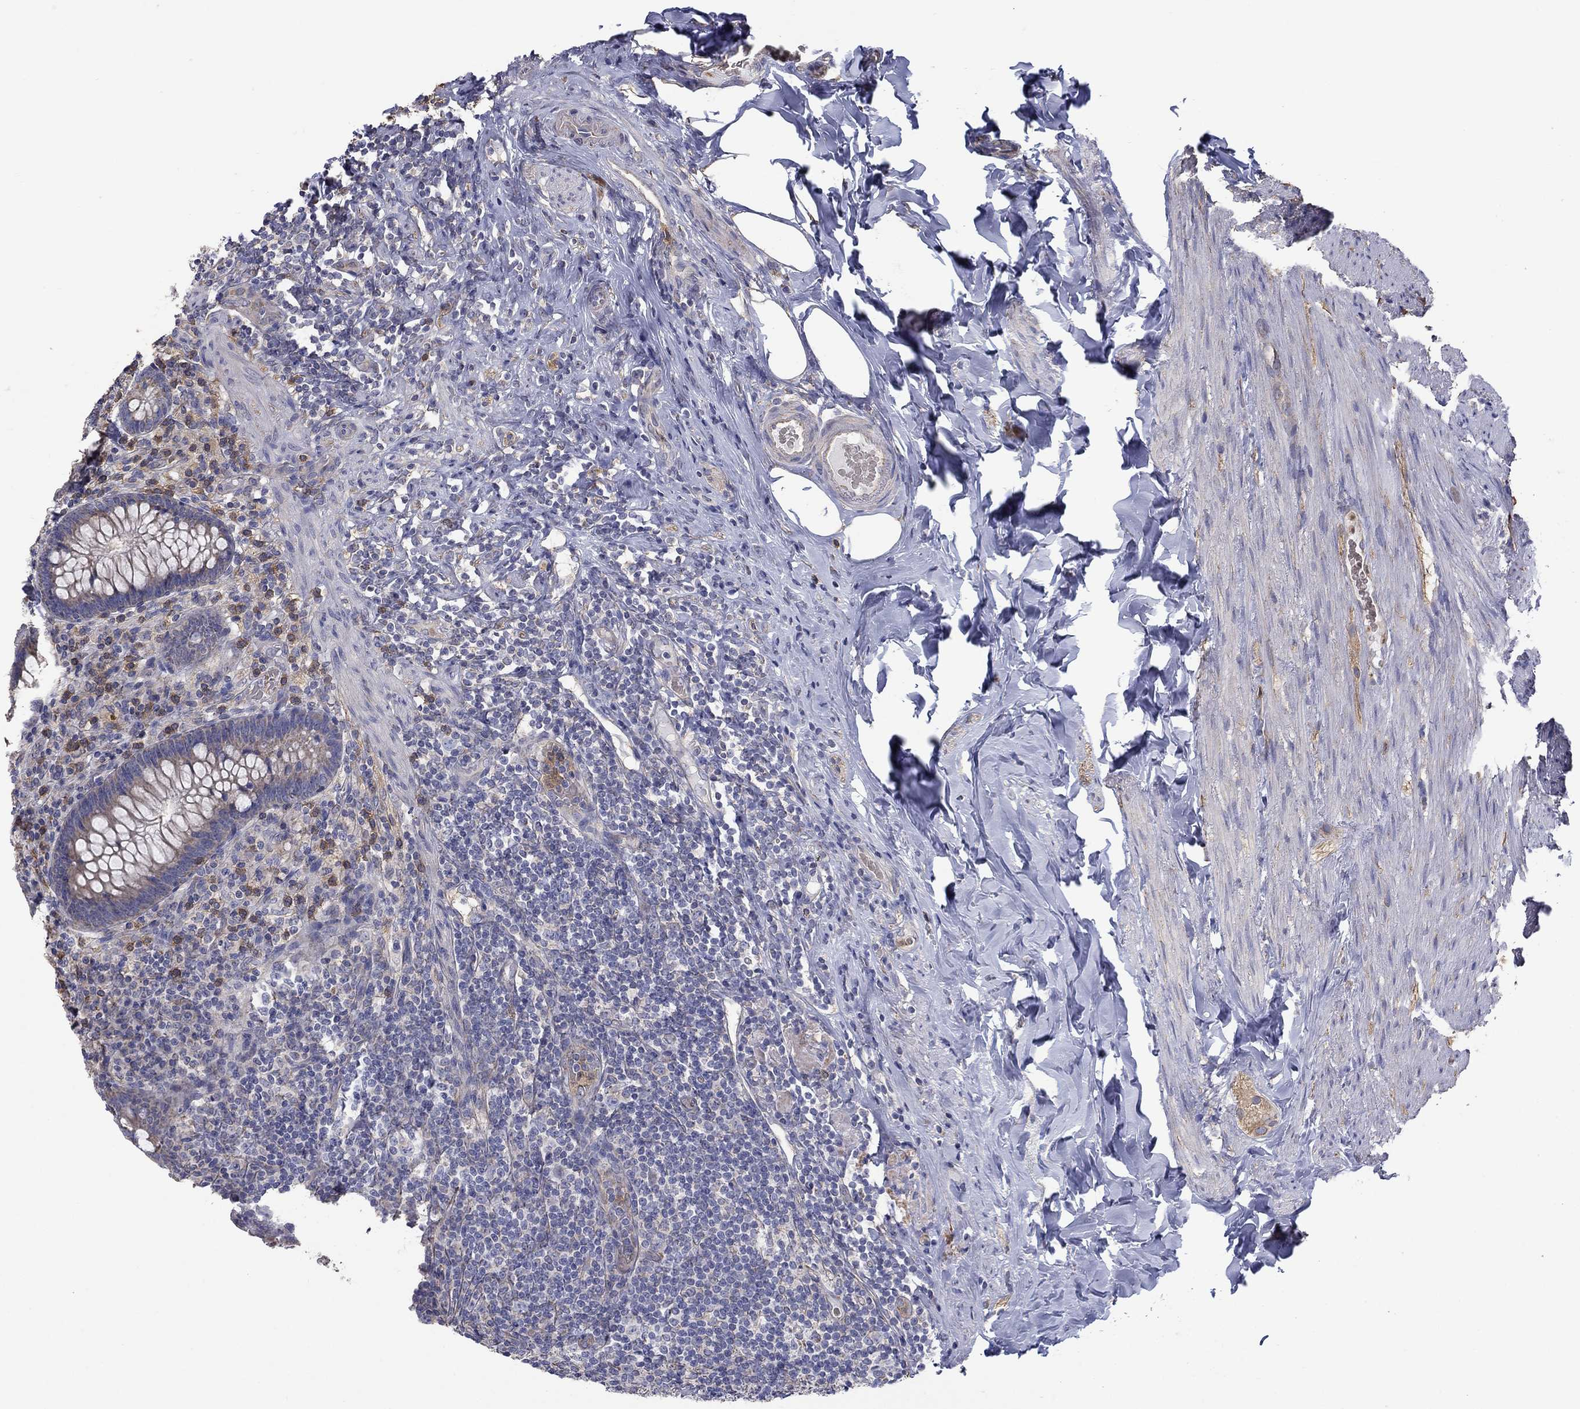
{"staining": {"intensity": "weak", "quantity": "25%-75%", "location": "cytoplasmic/membranous"}, "tissue": "appendix", "cell_type": "Glandular cells", "image_type": "normal", "snomed": [{"axis": "morphology", "description": "Normal tissue, NOS"}, {"axis": "topography", "description": "Appendix"}], "caption": "Glandular cells exhibit low levels of weak cytoplasmic/membranous expression in about 25%-75% of cells in unremarkable human appendix.", "gene": "CAMKK2", "patient": {"sex": "male", "age": 47}}